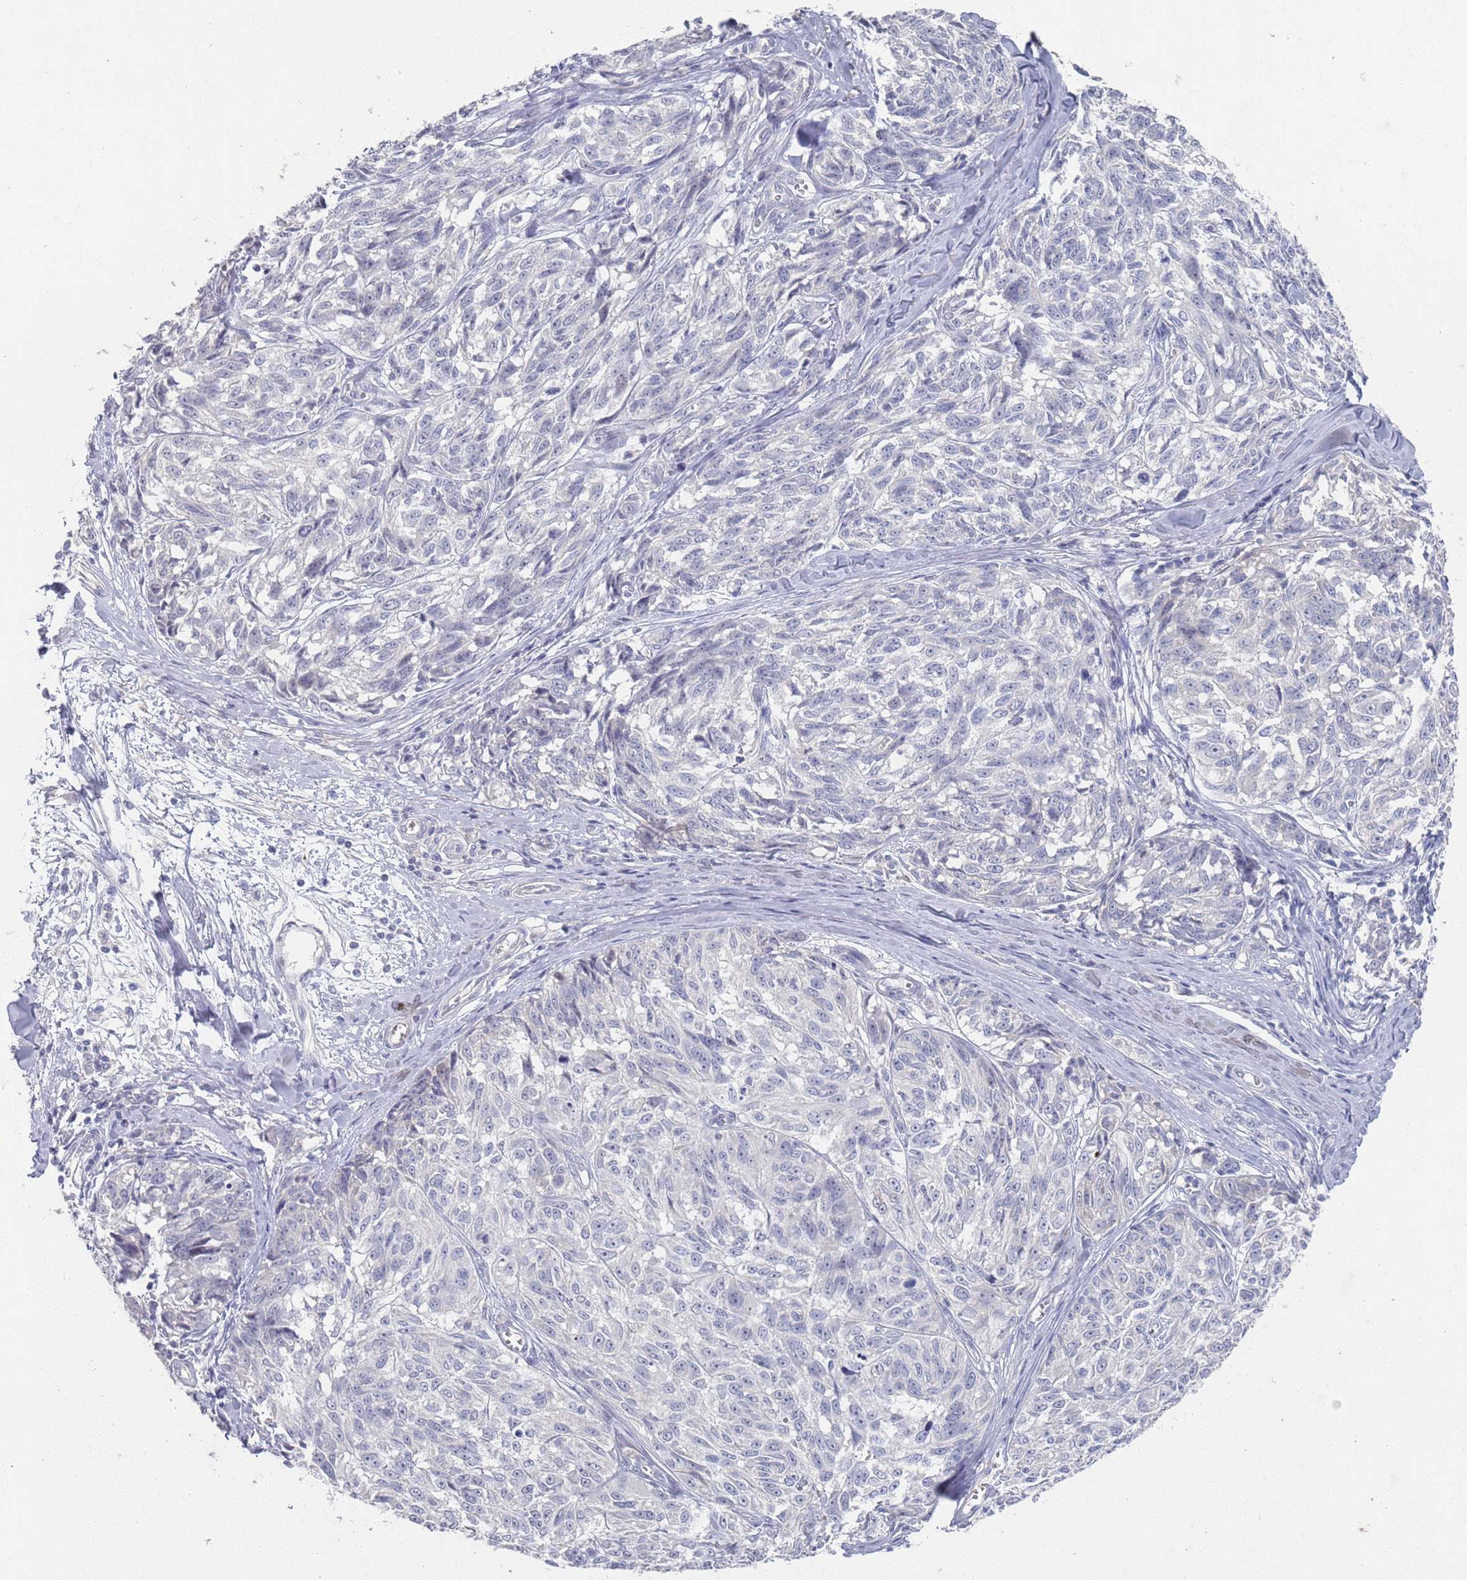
{"staining": {"intensity": "negative", "quantity": "none", "location": "none"}, "tissue": "melanoma", "cell_type": "Tumor cells", "image_type": "cancer", "snomed": [{"axis": "morphology", "description": "Normal tissue, NOS"}, {"axis": "morphology", "description": "Malignant melanoma, NOS"}, {"axis": "topography", "description": "Skin"}], "caption": "High magnification brightfield microscopy of malignant melanoma stained with DAB (brown) and counterstained with hematoxylin (blue): tumor cells show no significant positivity. The staining was performed using DAB (3,3'-diaminobenzidine) to visualize the protein expression in brown, while the nuclei were stained in blue with hematoxylin (Magnification: 20x).", "gene": "PROM2", "patient": {"sex": "female", "age": 64}}